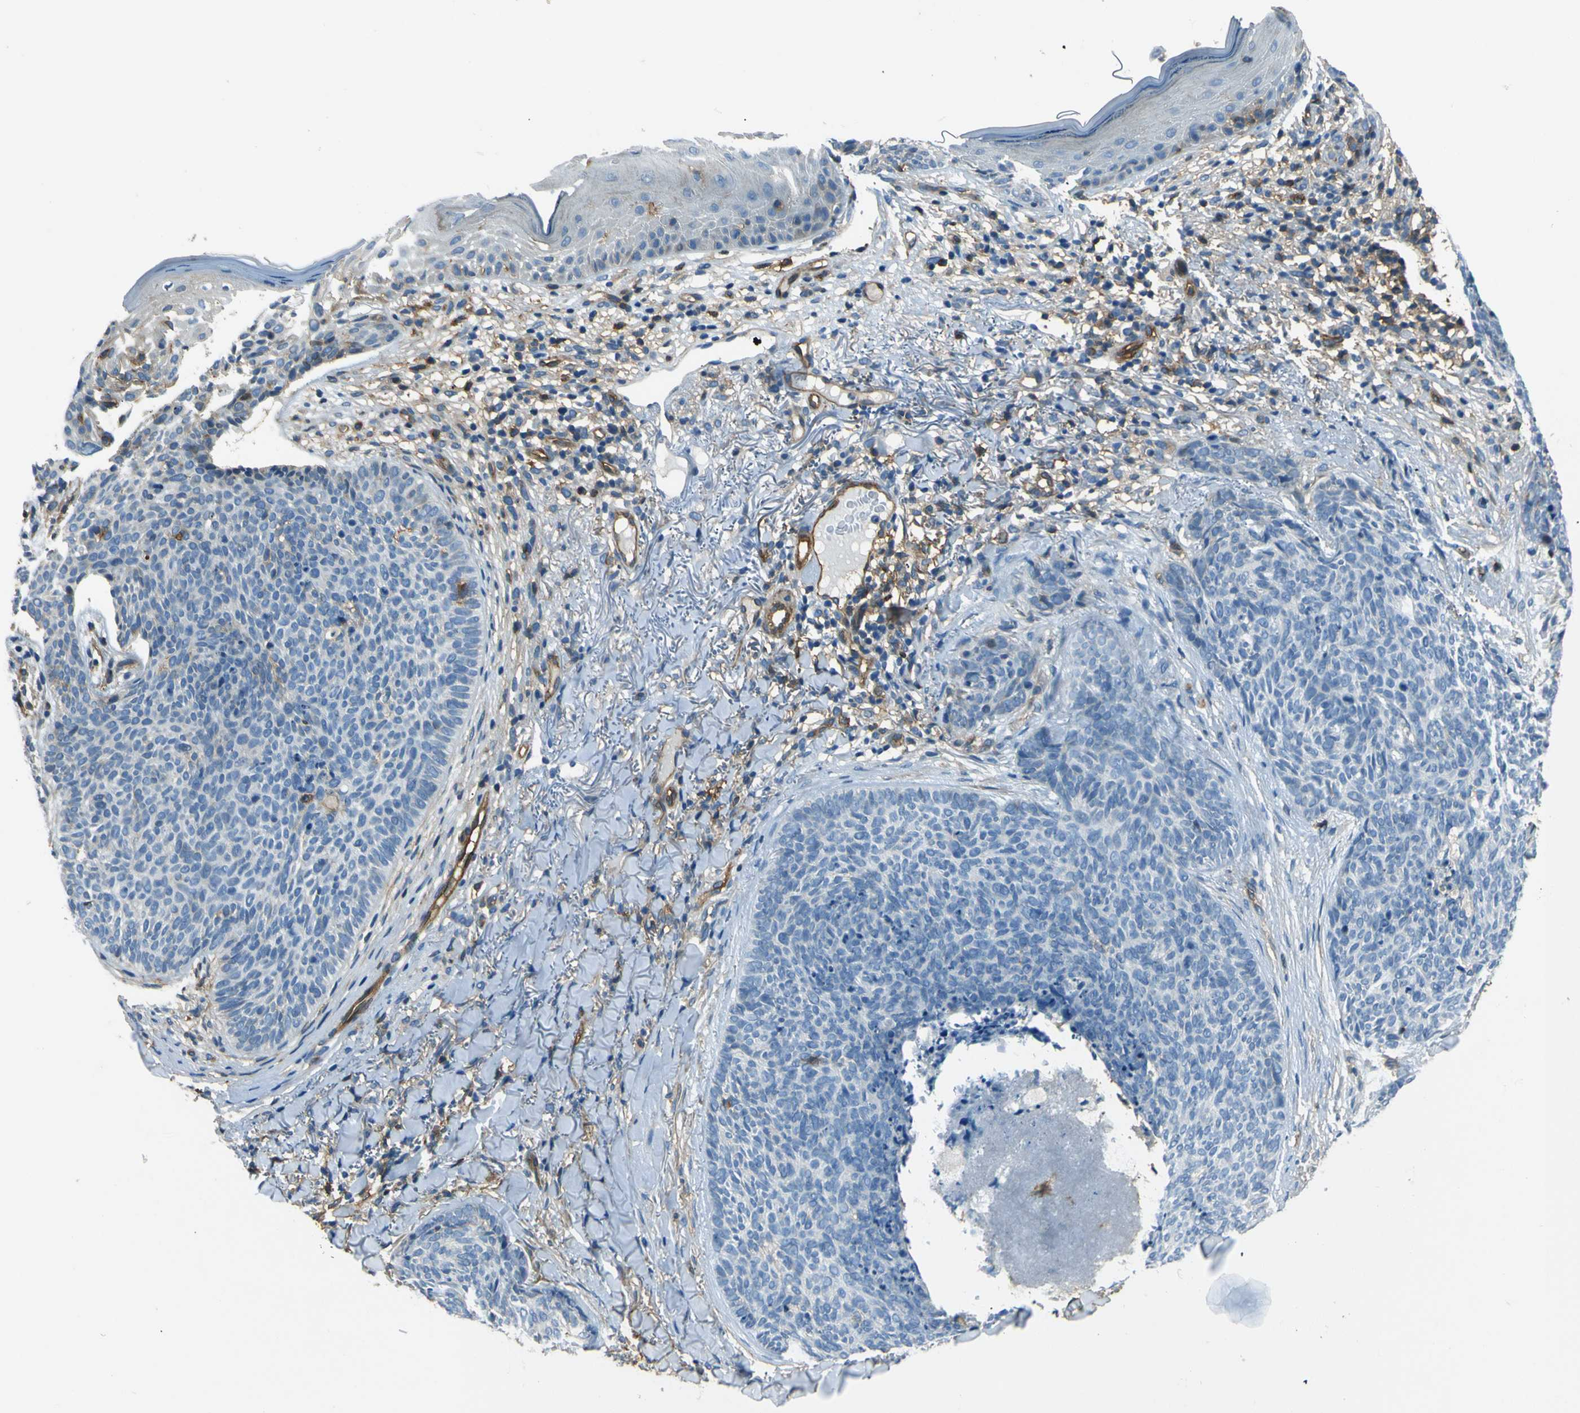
{"staining": {"intensity": "negative", "quantity": "none", "location": "none"}, "tissue": "skin cancer", "cell_type": "Tumor cells", "image_type": "cancer", "snomed": [{"axis": "morphology", "description": "Basal cell carcinoma"}, {"axis": "topography", "description": "Skin"}], "caption": "Human skin basal cell carcinoma stained for a protein using IHC shows no staining in tumor cells.", "gene": "ENTPD1", "patient": {"sex": "female", "age": 70}}